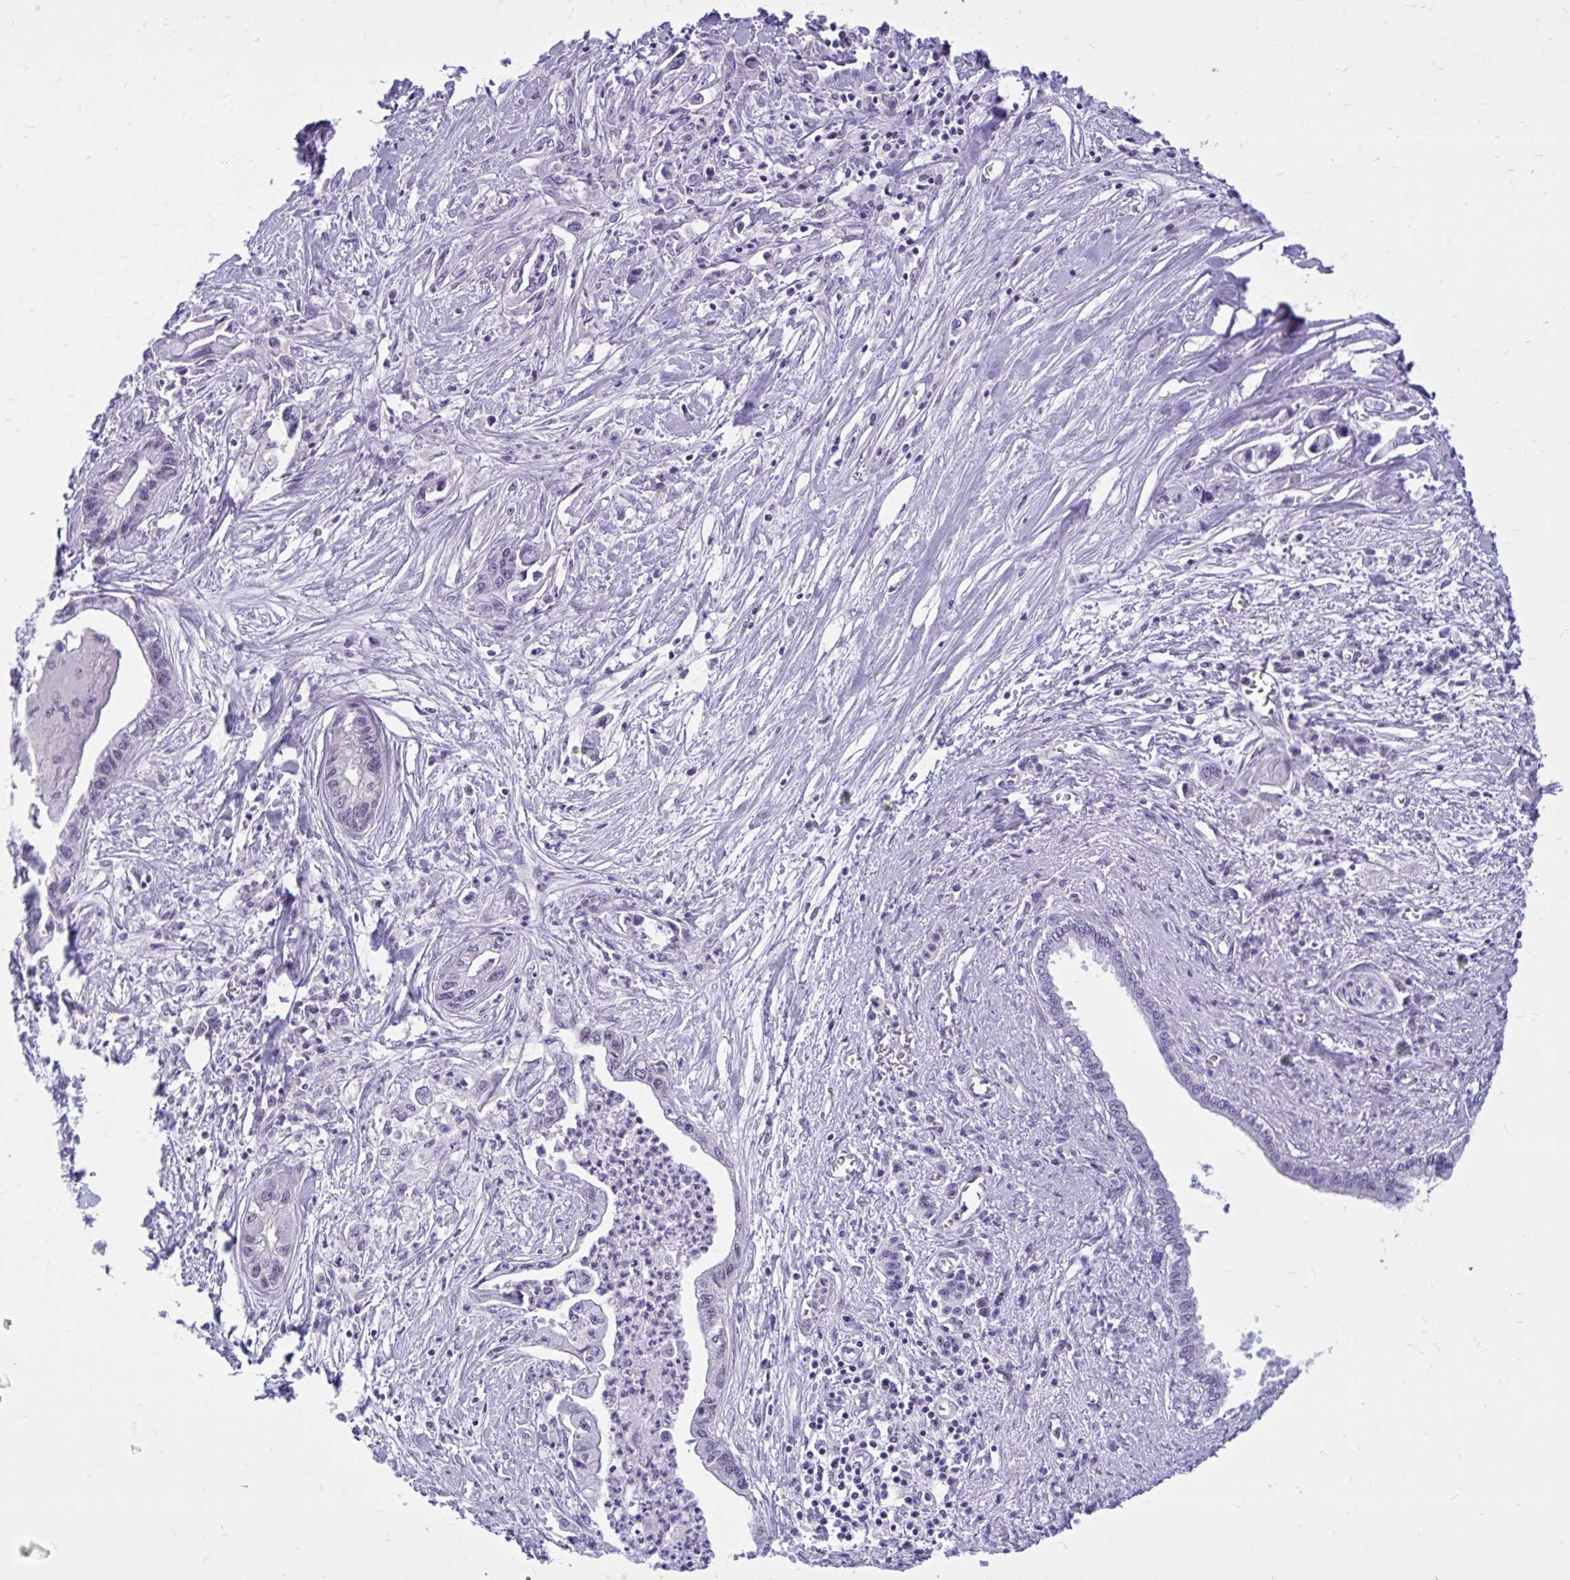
{"staining": {"intensity": "negative", "quantity": "none", "location": "none"}, "tissue": "pancreatic cancer", "cell_type": "Tumor cells", "image_type": "cancer", "snomed": [{"axis": "morphology", "description": "Adenocarcinoma, NOS"}, {"axis": "topography", "description": "Pancreas"}], "caption": "A high-resolution image shows IHC staining of pancreatic cancer (adenocarcinoma), which exhibits no significant positivity in tumor cells.", "gene": "ZBTB25", "patient": {"sex": "male", "age": 61}}